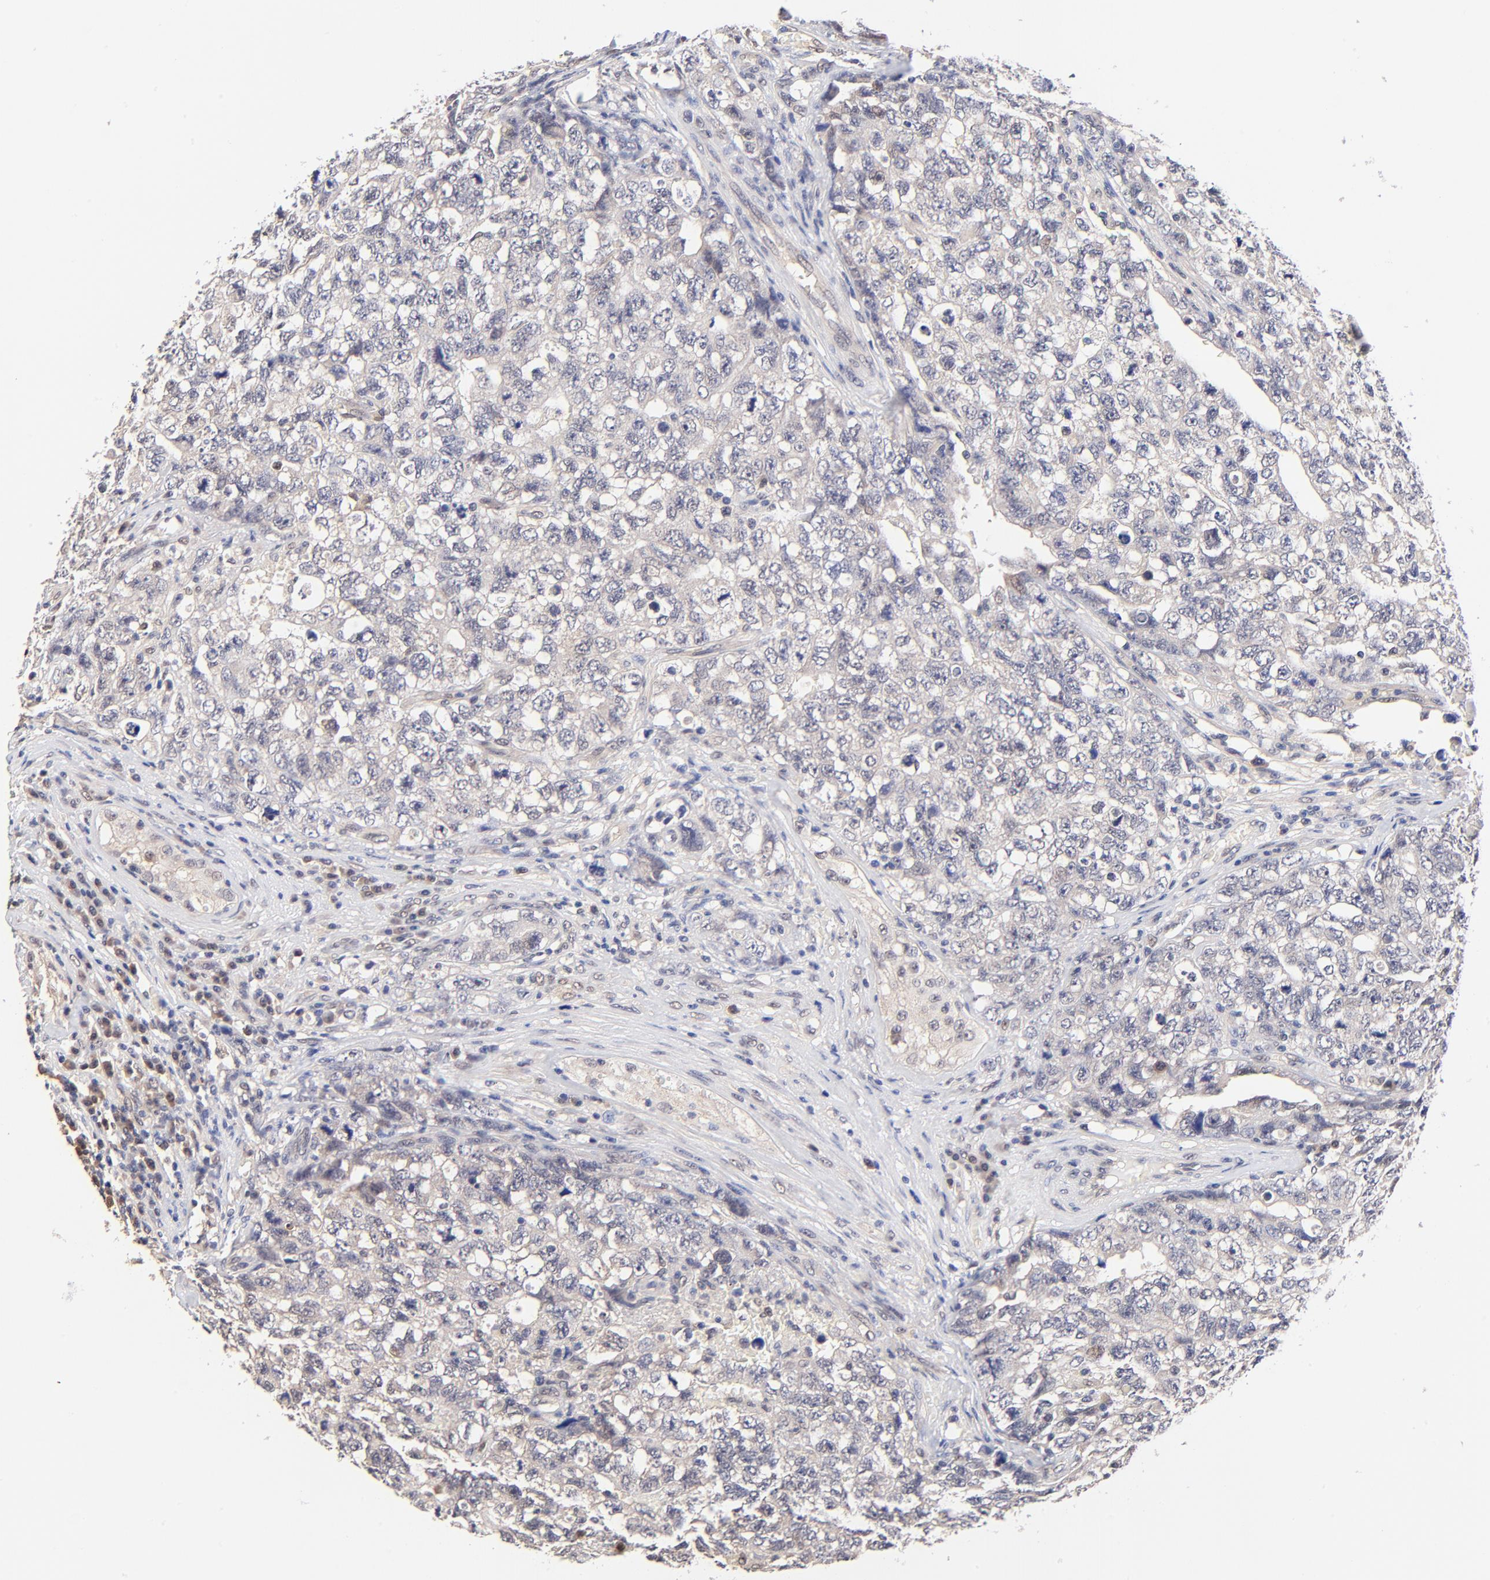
{"staining": {"intensity": "negative", "quantity": "none", "location": "none"}, "tissue": "testis cancer", "cell_type": "Tumor cells", "image_type": "cancer", "snomed": [{"axis": "morphology", "description": "Carcinoma, Embryonal, NOS"}, {"axis": "topography", "description": "Testis"}], "caption": "Testis cancer (embryonal carcinoma) was stained to show a protein in brown. There is no significant expression in tumor cells. The staining was performed using DAB (3,3'-diaminobenzidine) to visualize the protein expression in brown, while the nuclei were stained in blue with hematoxylin (Magnification: 20x).", "gene": "TXNL1", "patient": {"sex": "male", "age": 31}}